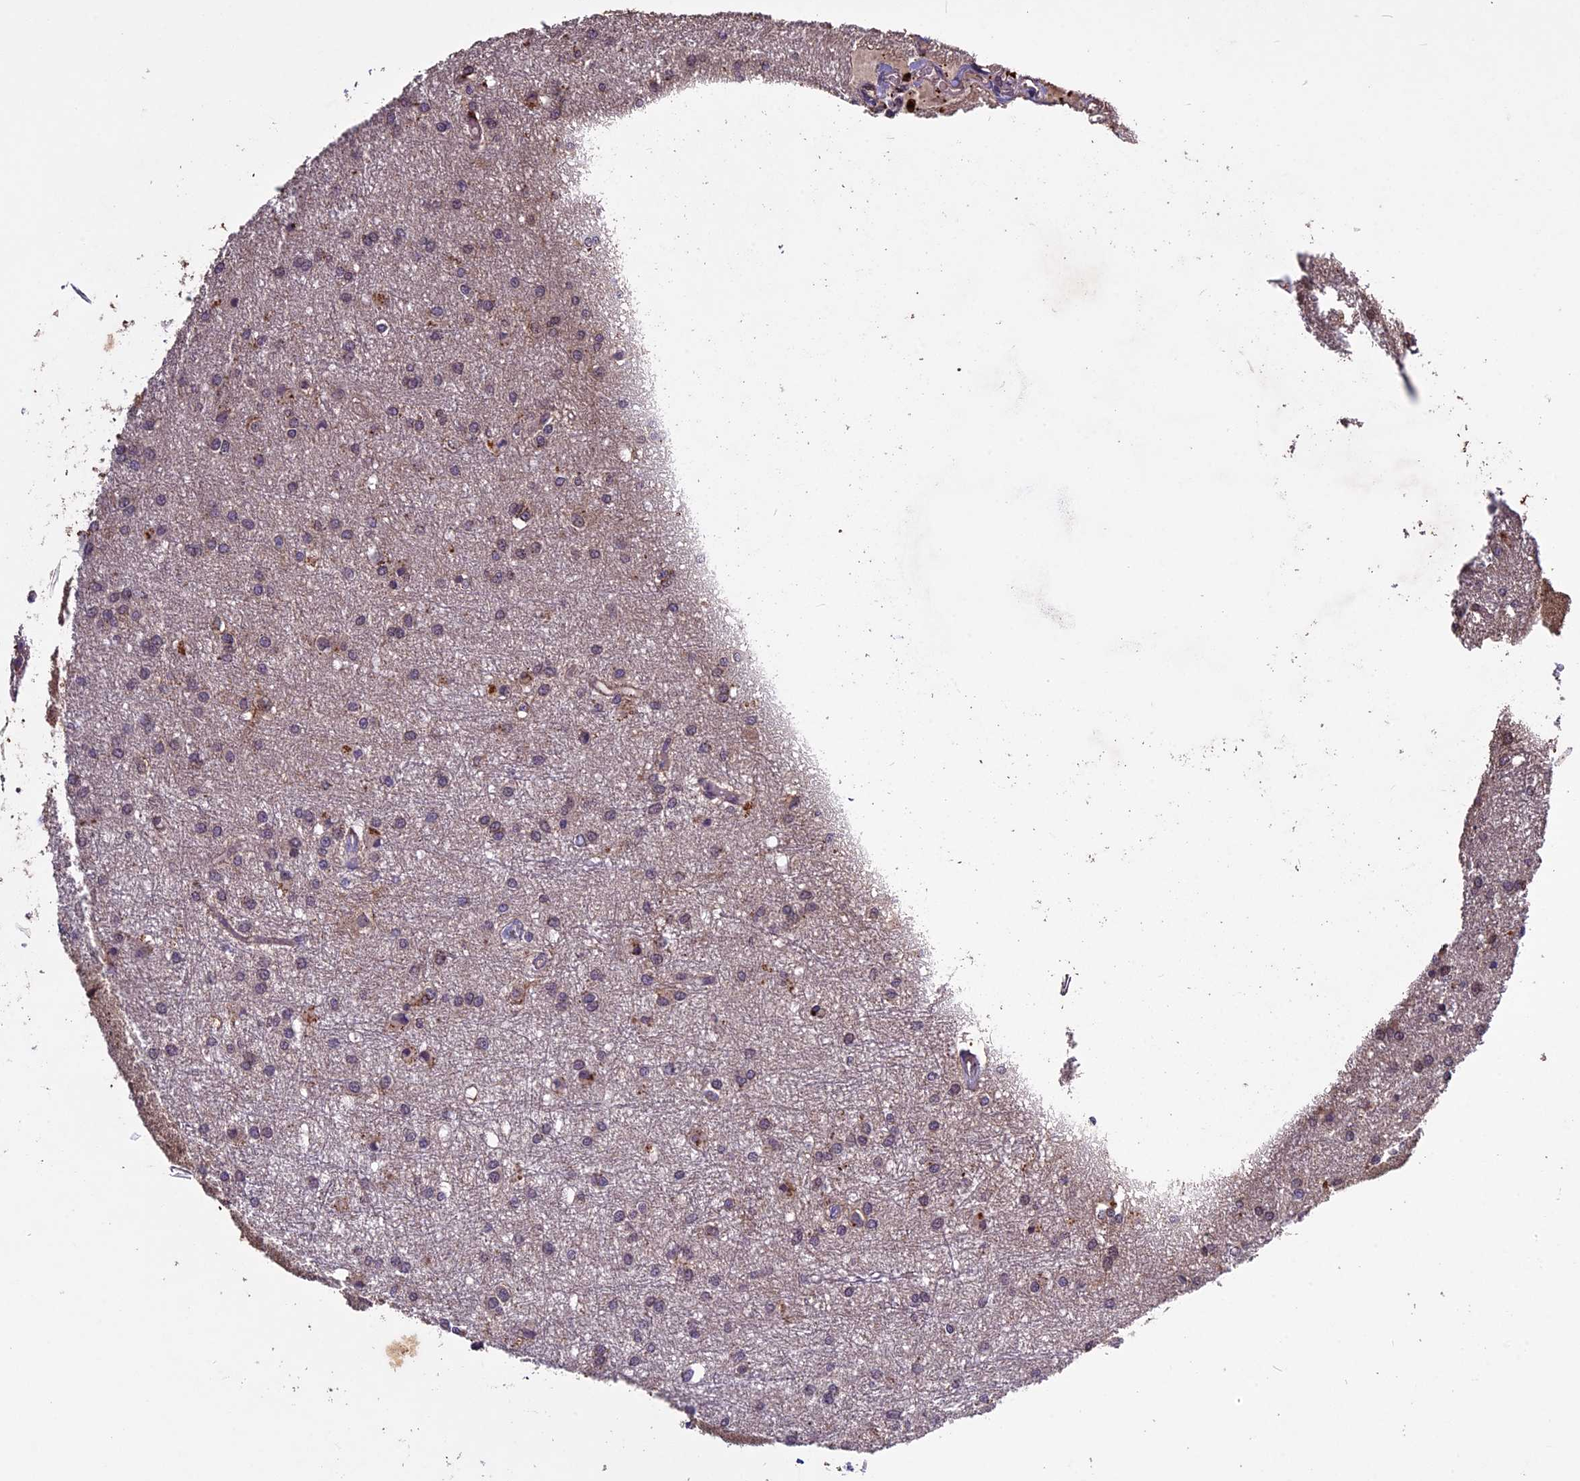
{"staining": {"intensity": "weak", "quantity": "<25%", "location": "cytoplasmic/membranous"}, "tissue": "glioma", "cell_type": "Tumor cells", "image_type": "cancer", "snomed": [{"axis": "morphology", "description": "Glioma, malignant, High grade"}, {"axis": "topography", "description": "Brain"}], "caption": "A histopathology image of human glioma is negative for staining in tumor cells.", "gene": "C3orf70", "patient": {"sex": "female", "age": 50}}